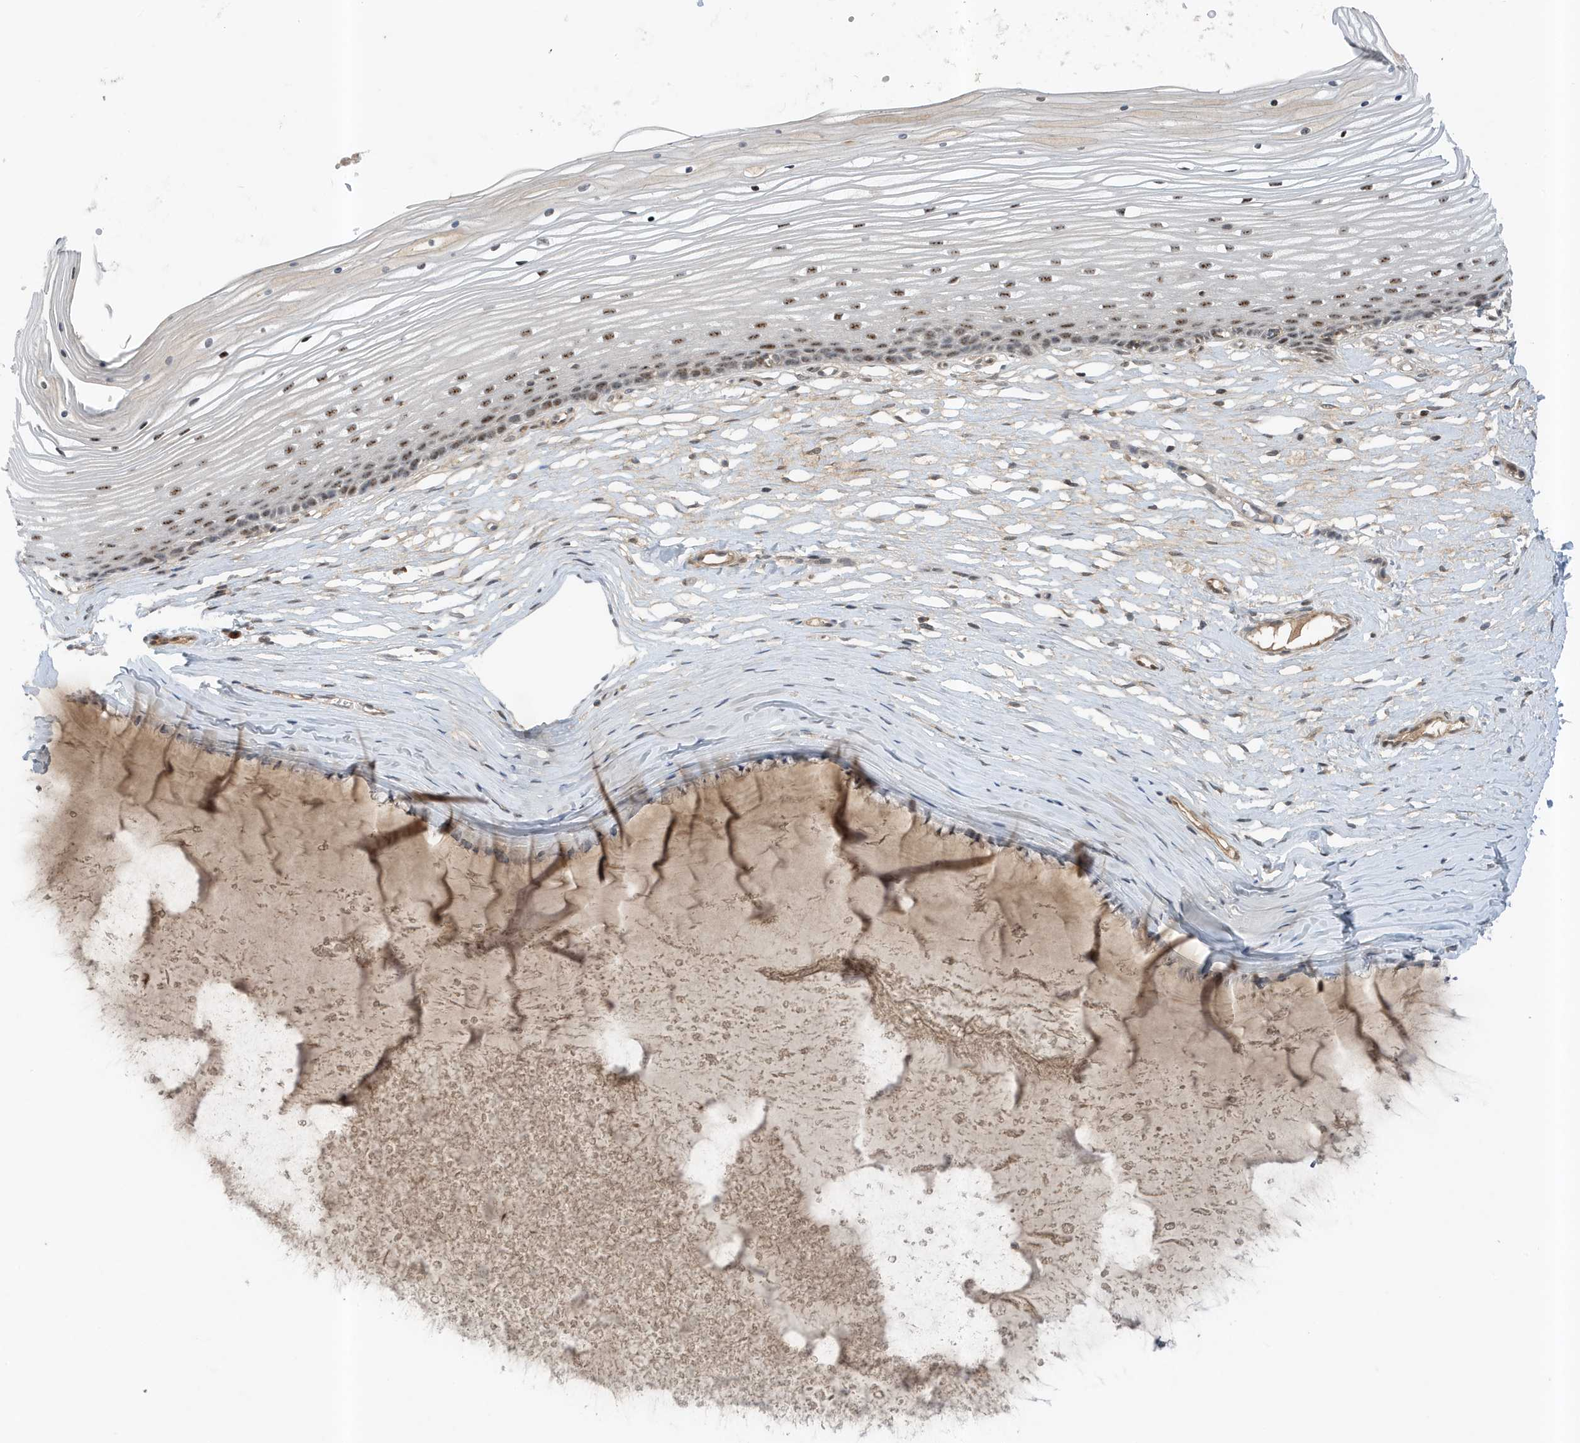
{"staining": {"intensity": "moderate", "quantity": ">75%", "location": "nuclear"}, "tissue": "vagina", "cell_type": "Squamous epithelial cells", "image_type": "normal", "snomed": [{"axis": "morphology", "description": "Normal tissue, NOS"}, {"axis": "topography", "description": "Vagina"}, {"axis": "topography", "description": "Cervix"}], "caption": "About >75% of squamous epithelial cells in unremarkable human vagina demonstrate moderate nuclear protein expression as visualized by brown immunohistochemical staining.", "gene": "MAST3", "patient": {"sex": "female", "age": 40}}